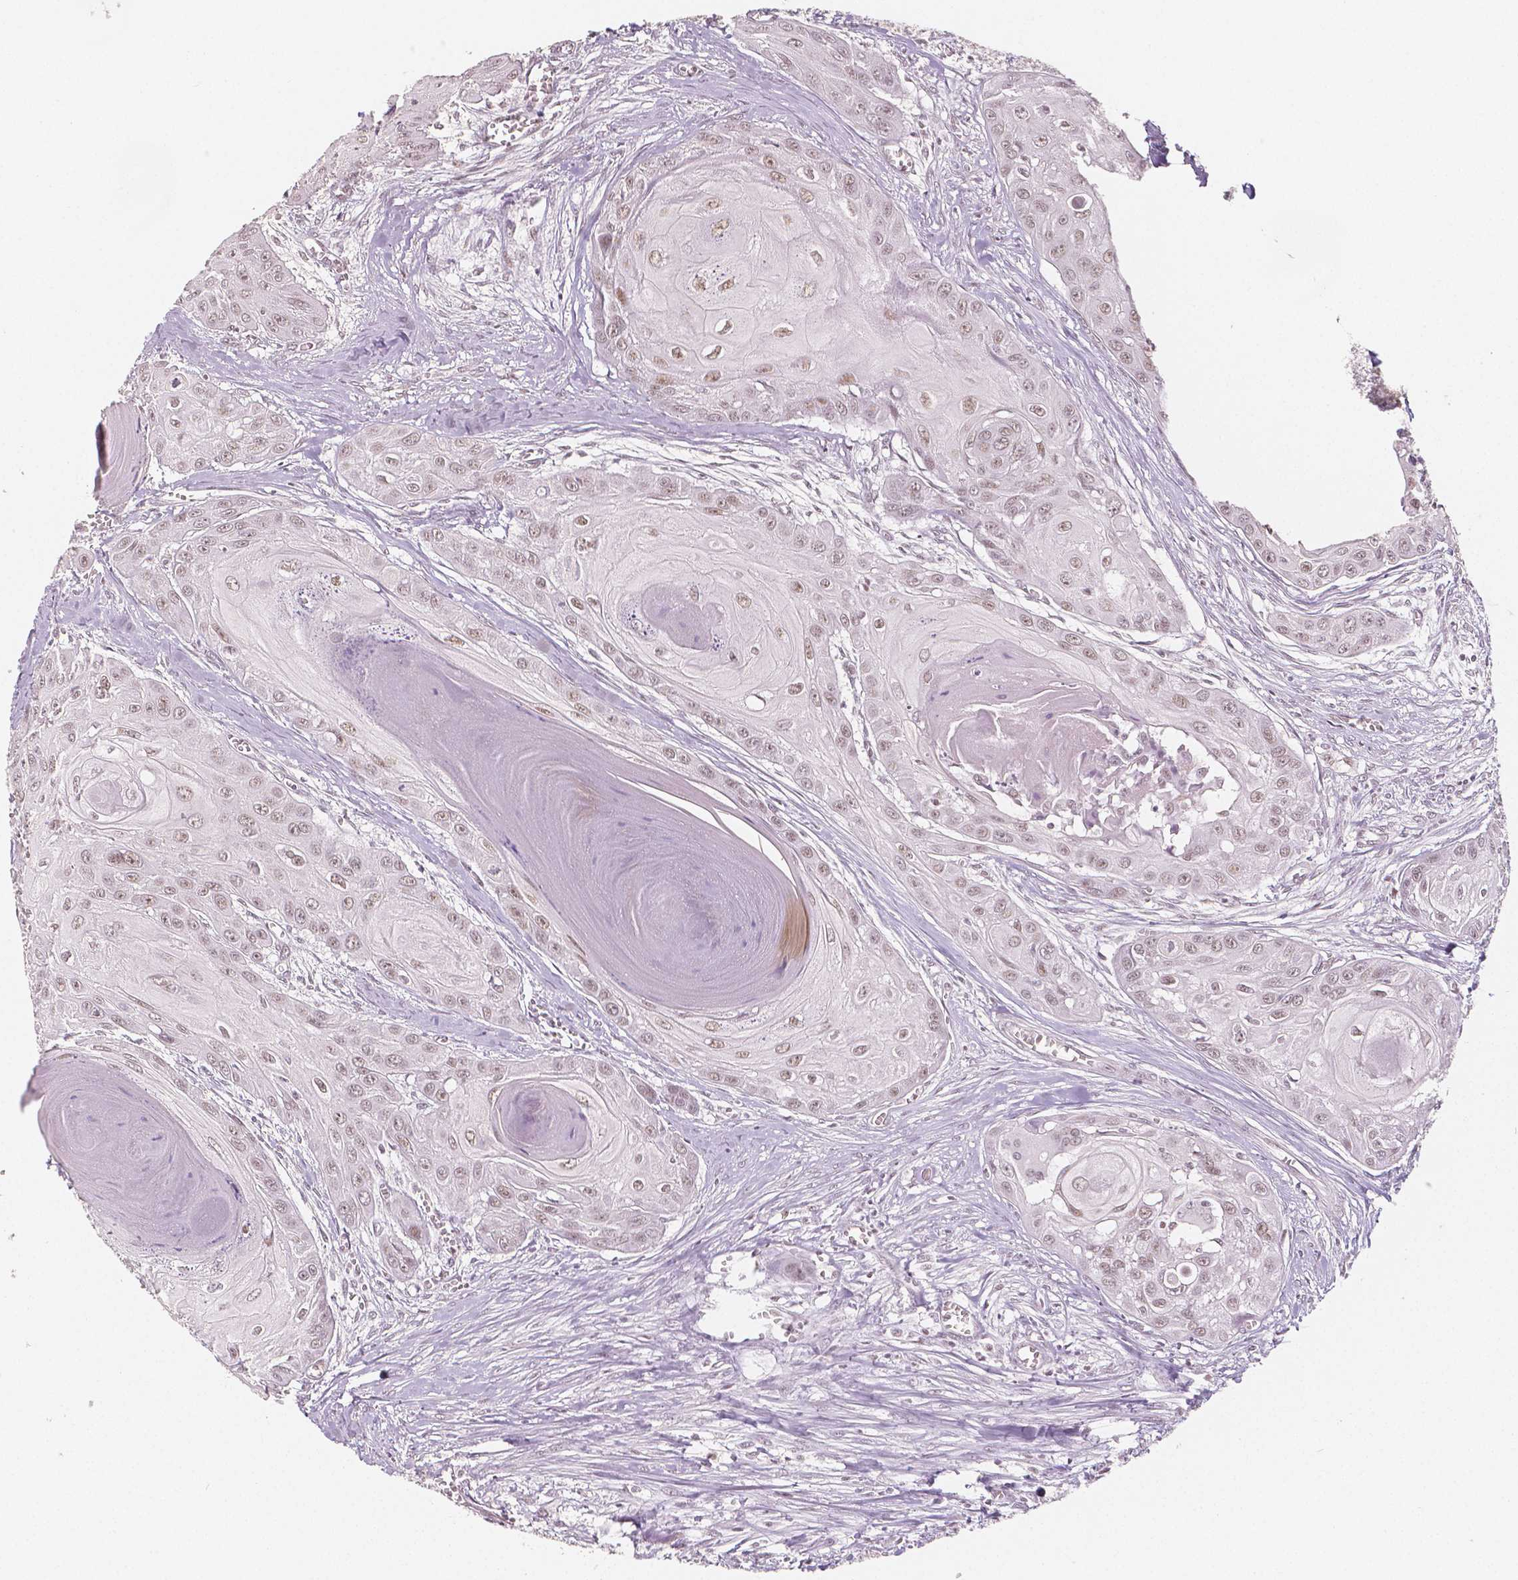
{"staining": {"intensity": "weak", "quantity": ">75%", "location": "nuclear"}, "tissue": "head and neck cancer", "cell_type": "Tumor cells", "image_type": "cancer", "snomed": [{"axis": "morphology", "description": "Squamous cell carcinoma, NOS"}, {"axis": "topography", "description": "Oral tissue"}, {"axis": "topography", "description": "Head-Neck"}], "caption": "Squamous cell carcinoma (head and neck) stained with IHC shows weak nuclear expression in approximately >75% of tumor cells.", "gene": "HDAC1", "patient": {"sex": "male", "age": 71}}